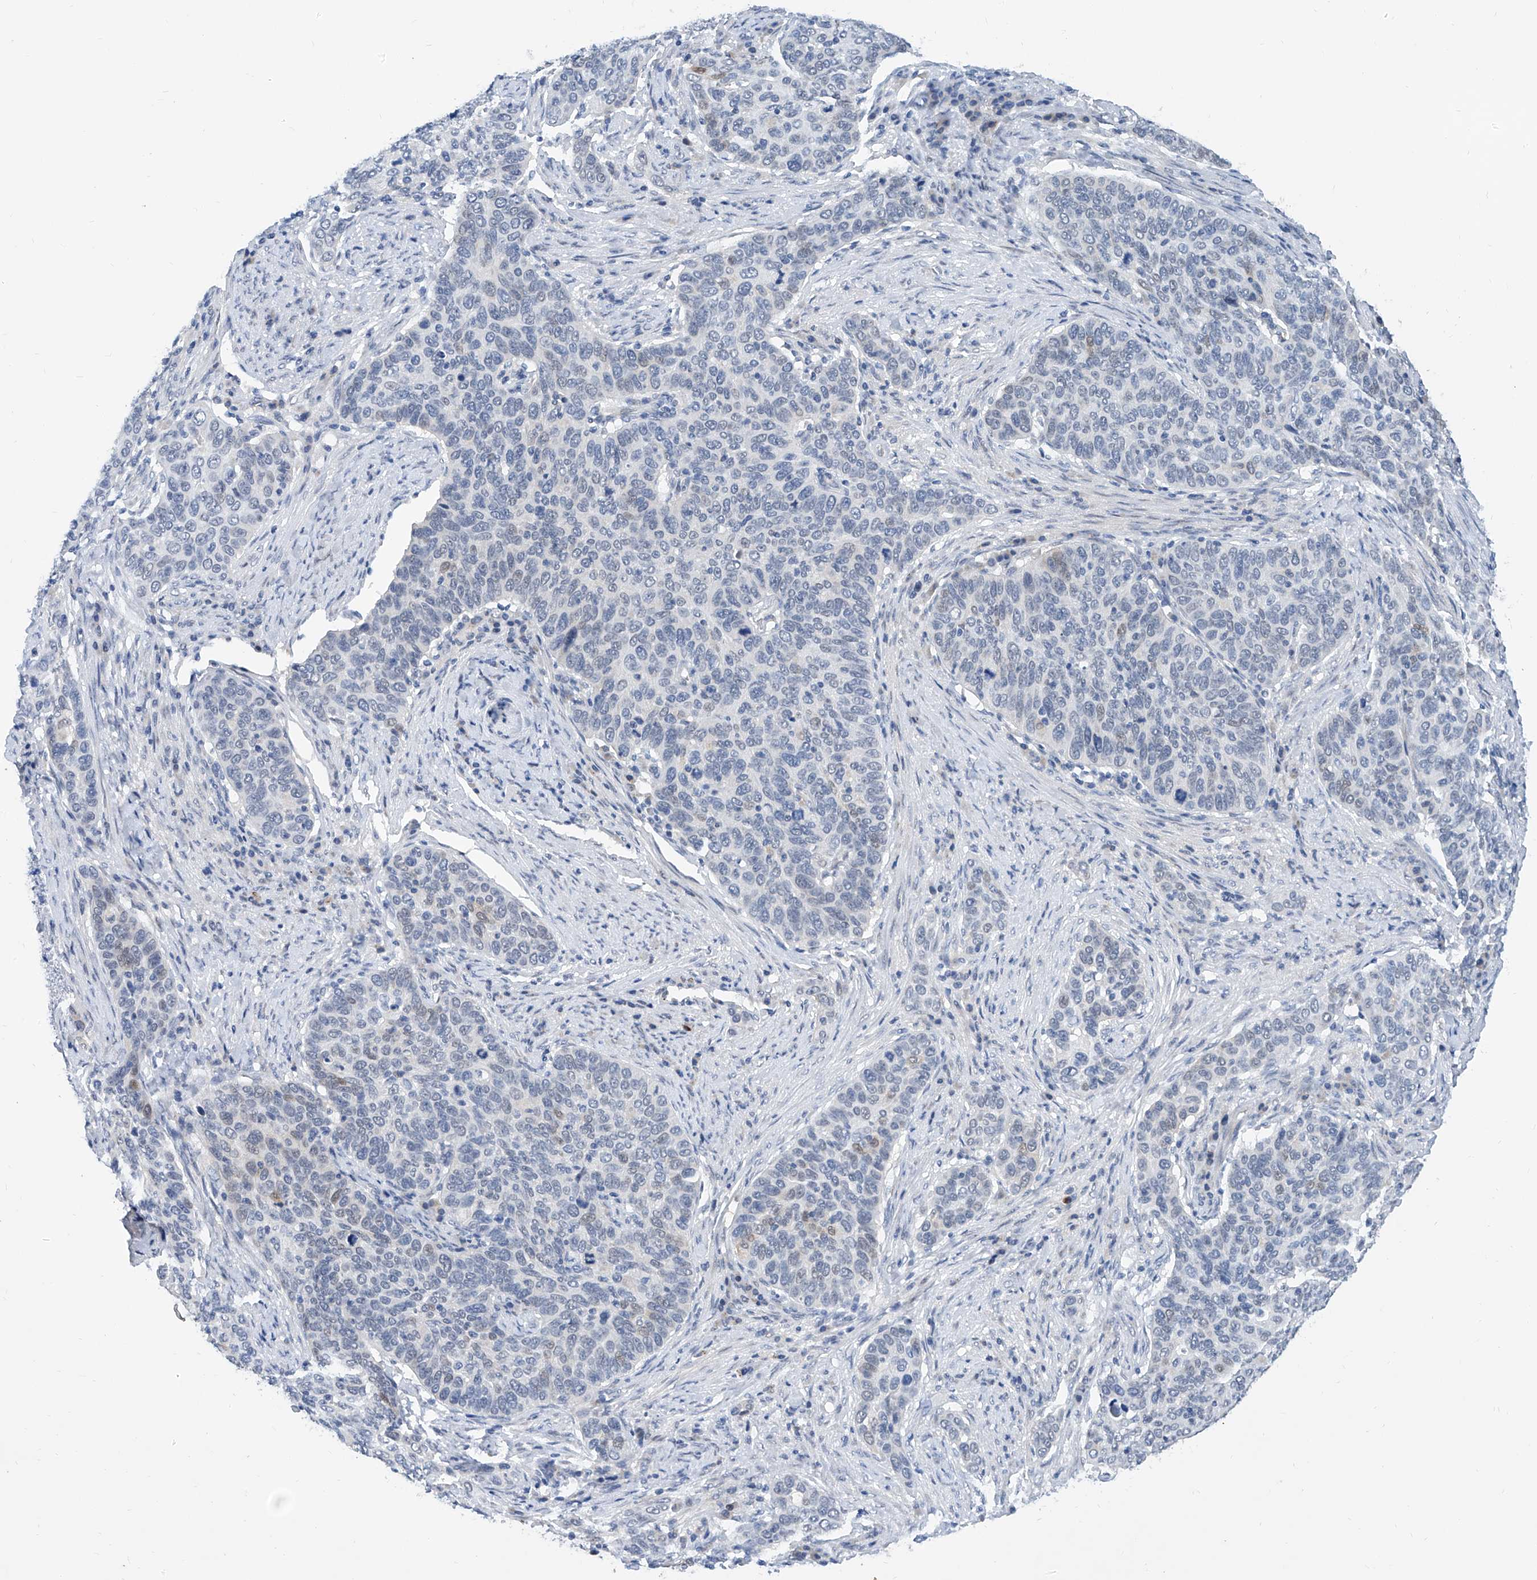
{"staining": {"intensity": "negative", "quantity": "none", "location": "none"}, "tissue": "cervical cancer", "cell_type": "Tumor cells", "image_type": "cancer", "snomed": [{"axis": "morphology", "description": "Squamous cell carcinoma, NOS"}, {"axis": "topography", "description": "Cervix"}], "caption": "IHC of human cervical cancer demonstrates no positivity in tumor cells.", "gene": "BPTF", "patient": {"sex": "female", "age": 60}}